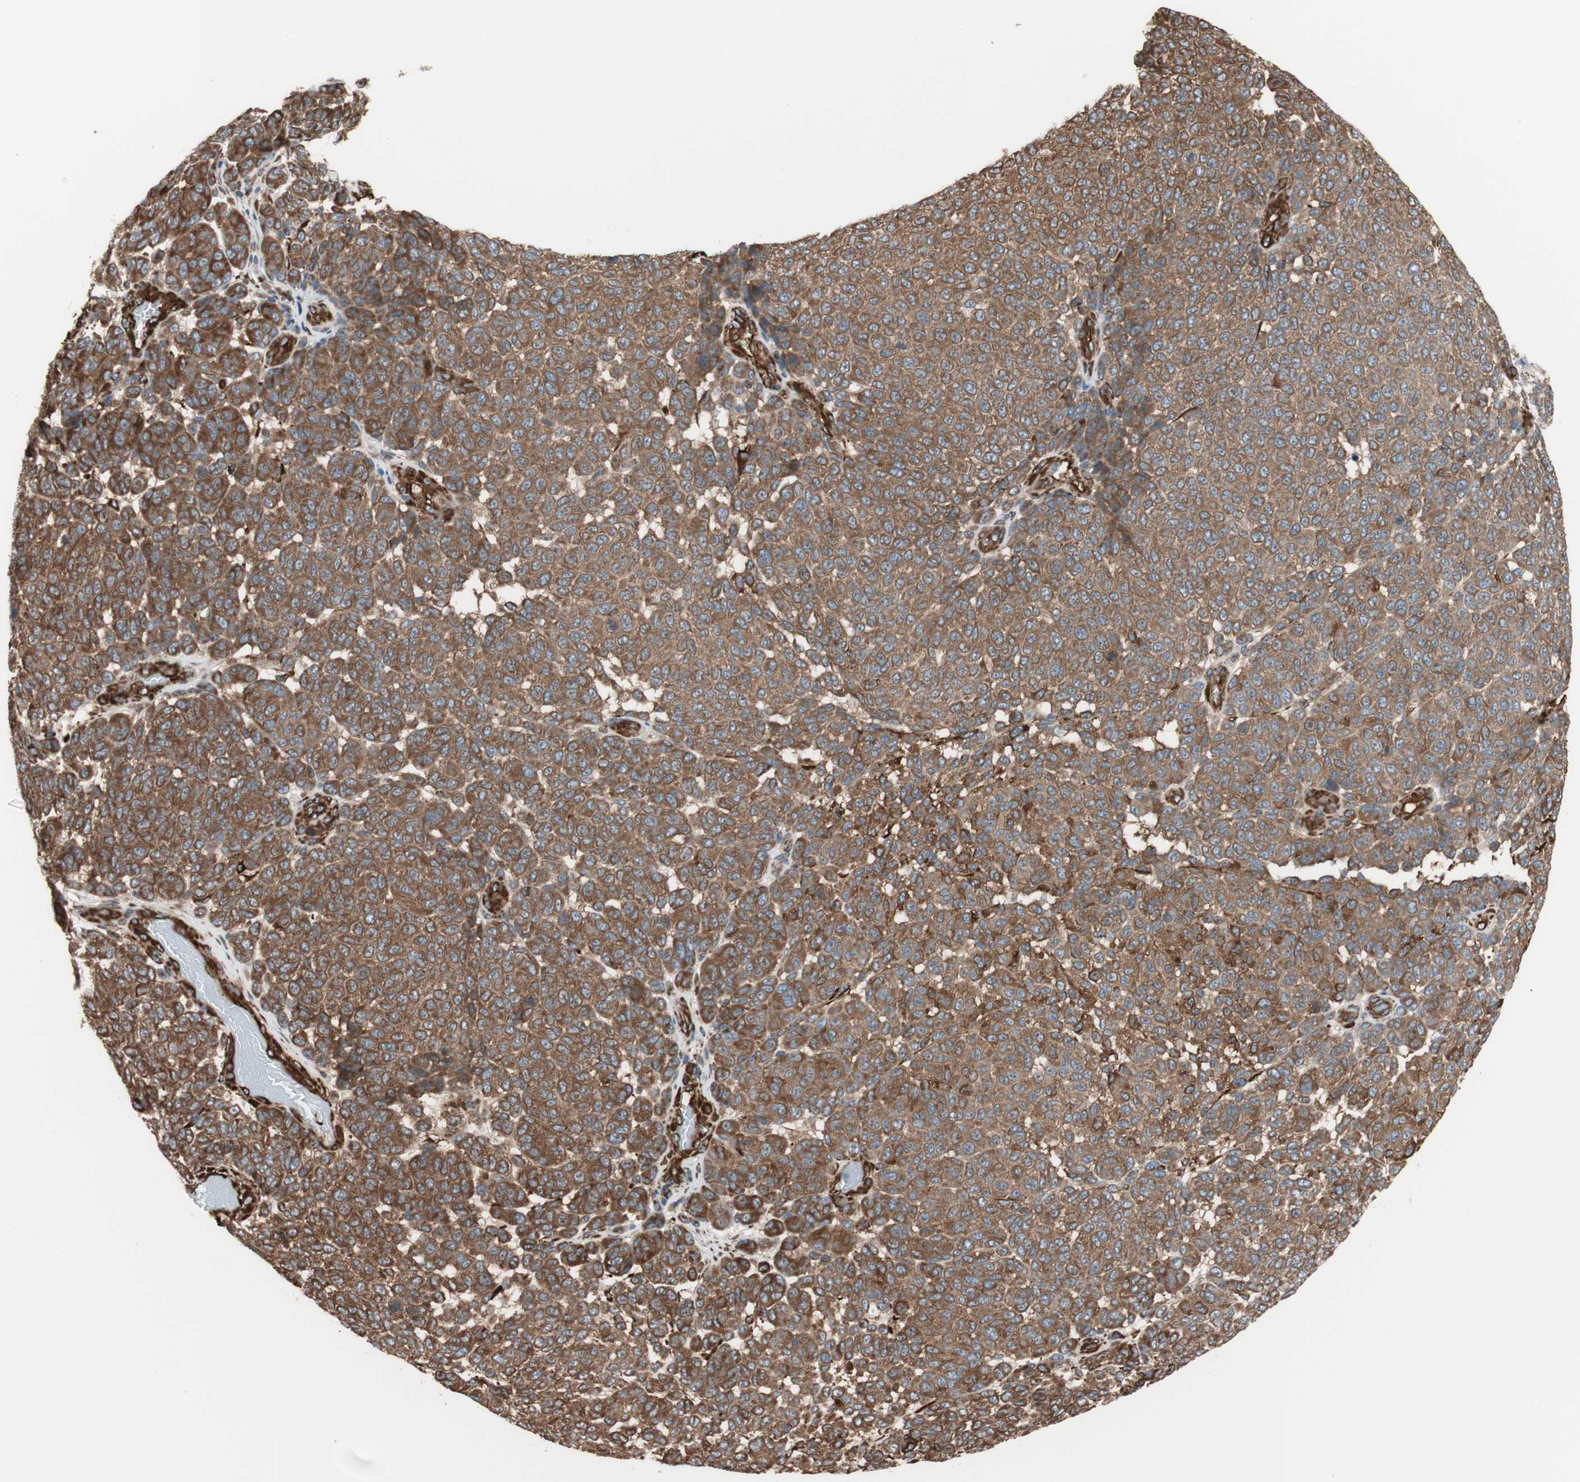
{"staining": {"intensity": "strong", "quantity": ">75%", "location": "cytoplasmic/membranous"}, "tissue": "melanoma", "cell_type": "Tumor cells", "image_type": "cancer", "snomed": [{"axis": "morphology", "description": "Malignant melanoma, NOS"}, {"axis": "topography", "description": "Skin"}], "caption": "An image showing strong cytoplasmic/membranous positivity in about >75% of tumor cells in melanoma, as visualized by brown immunohistochemical staining.", "gene": "GPSM2", "patient": {"sex": "male", "age": 59}}